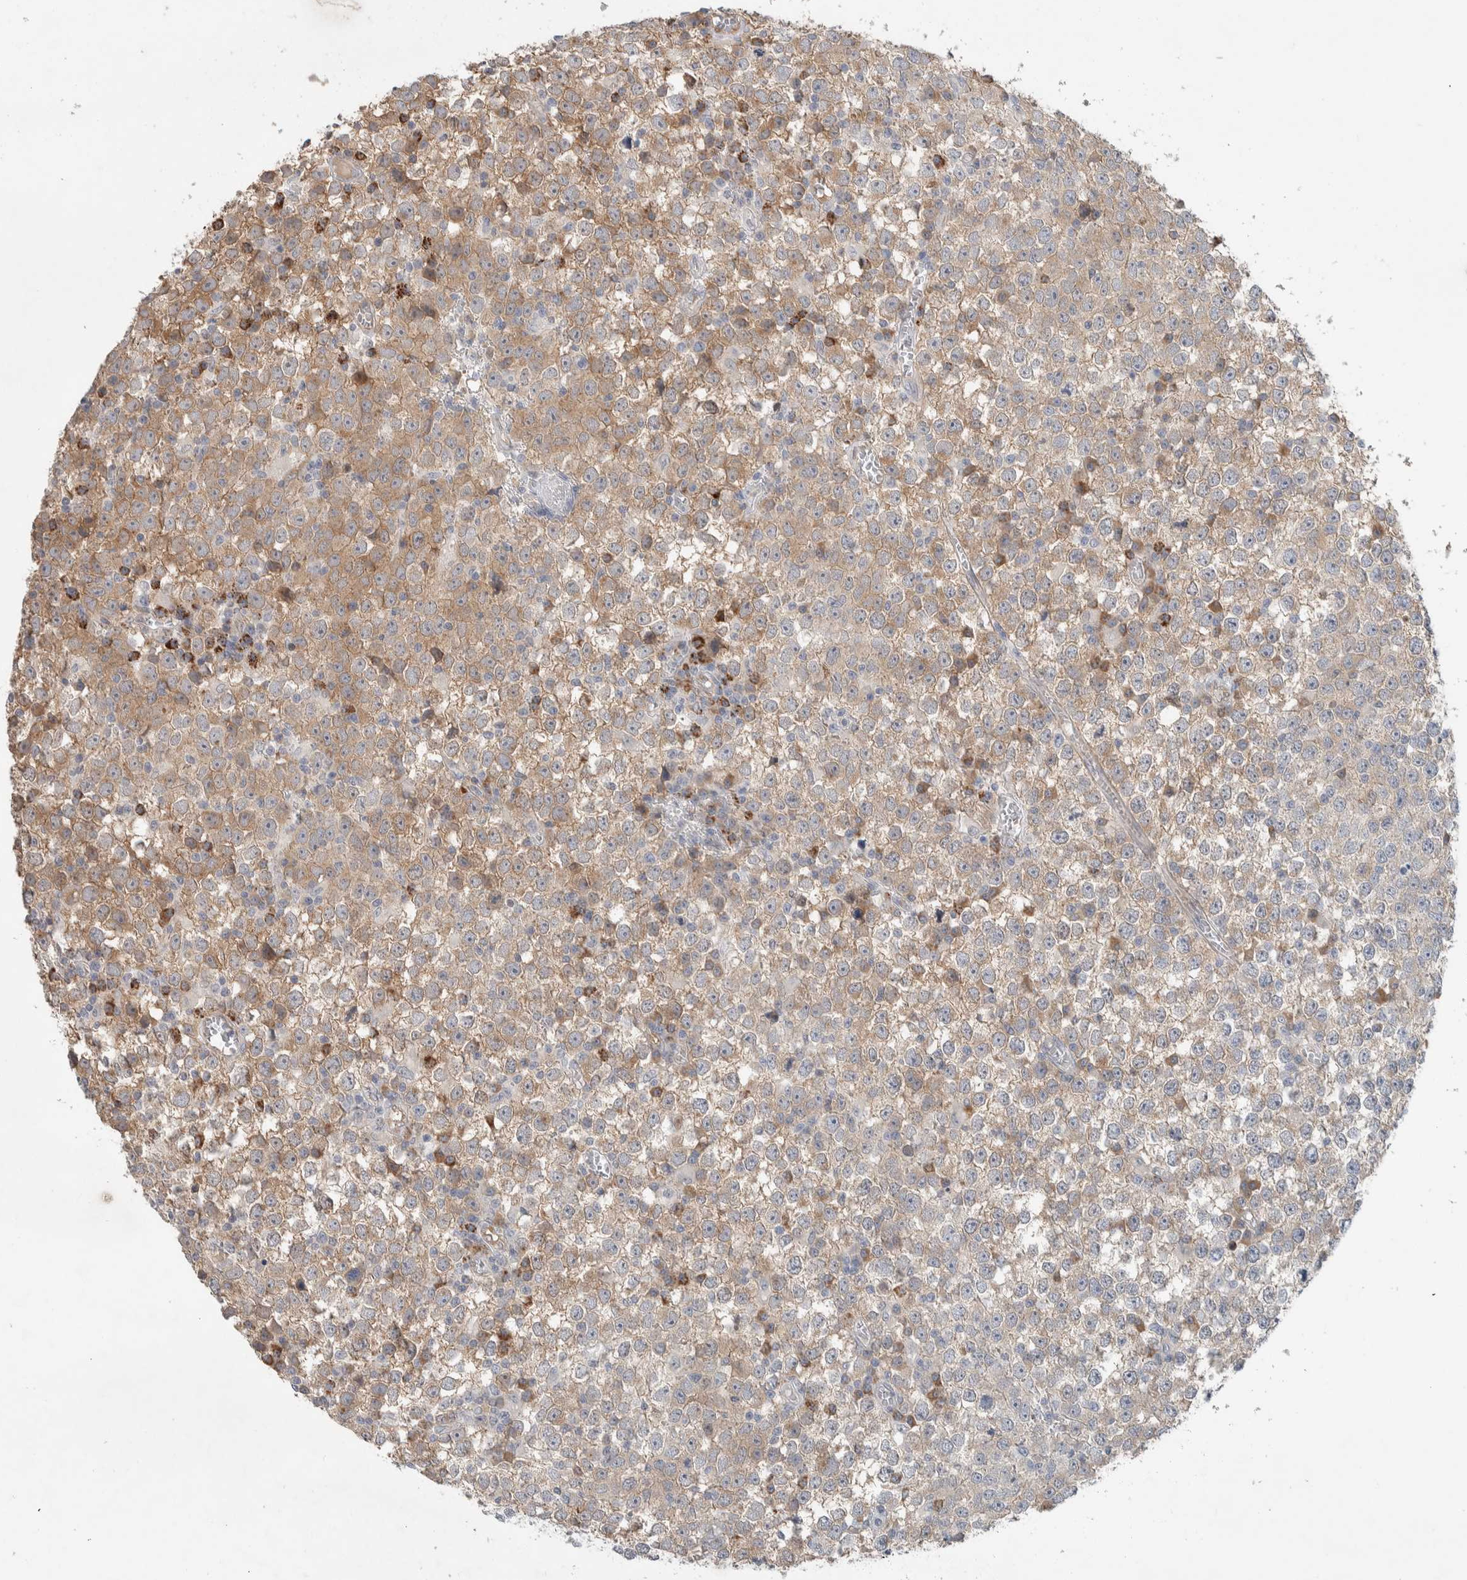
{"staining": {"intensity": "moderate", "quantity": "25%-75%", "location": "cytoplasmic/membranous"}, "tissue": "testis cancer", "cell_type": "Tumor cells", "image_type": "cancer", "snomed": [{"axis": "morphology", "description": "Seminoma, NOS"}, {"axis": "topography", "description": "Testis"}], "caption": "A micrograph of human testis seminoma stained for a protein displays moderate cytoplasmic/membranous brown staining in tumor cells.", "gene": "DEPTOR", "patient": {"sex": "male", "age": 65}}